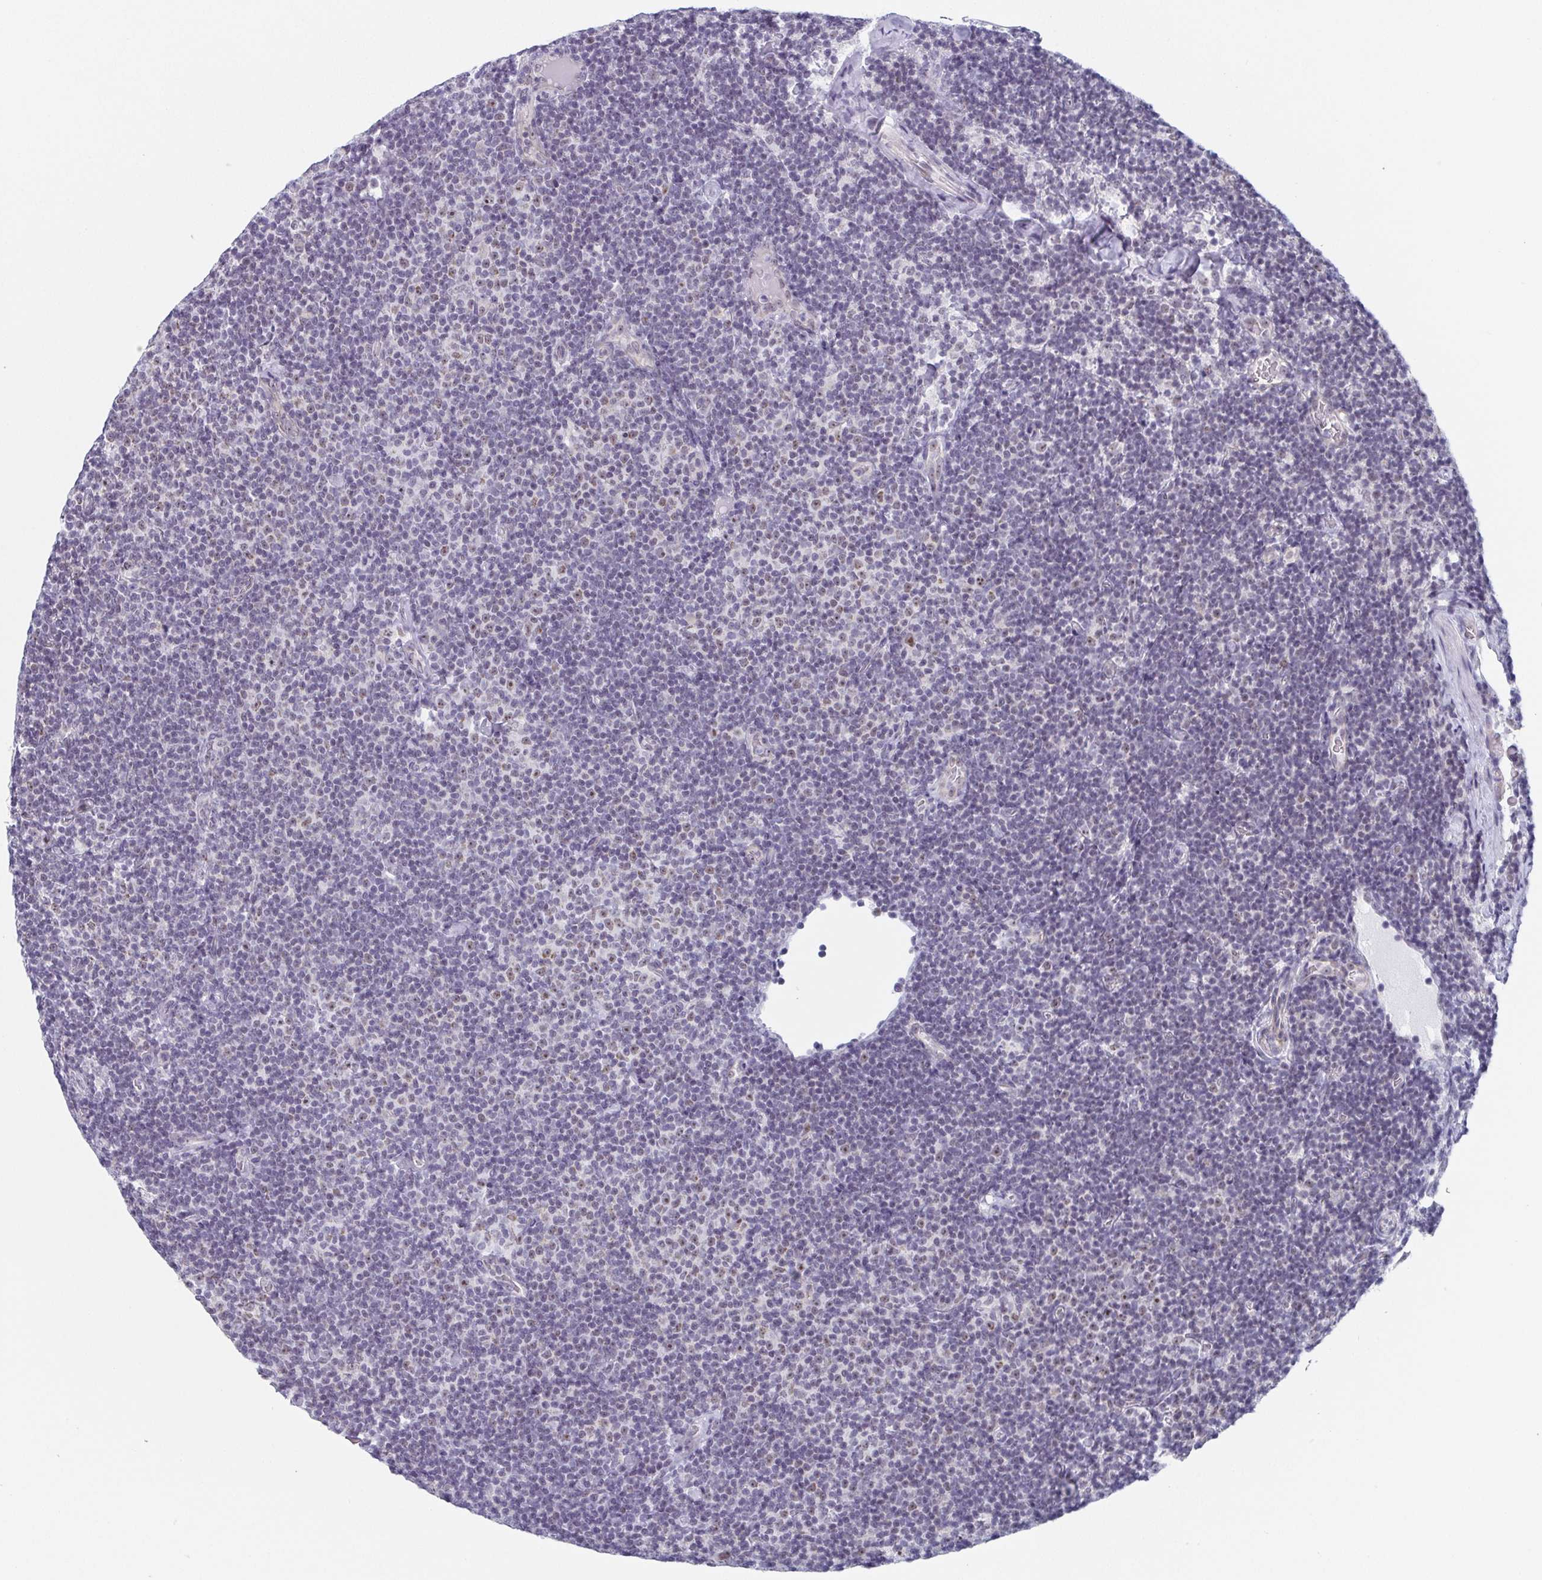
{"staining": {"intensity": "negative", "quantity": "none", "location": "none"}, "tissue": "lymphoma", "cell_type": "Tumor cells", "image_type": "cancer", "snomed": [{"axis": "morphology", "description": "Malignant lymphoma, non-Hodgkin's type, Low grade"}, {"axis": "topography", "description": "Lymph node"}], "caption": "Human low-grade malignant lymphoma, non-Hodgkin's type stained for a protein using immunohistochemistry reveals no positivity in tumor cells.", "gene": "EXOSC7", "patient": {"sex": "male", "age": 81}}